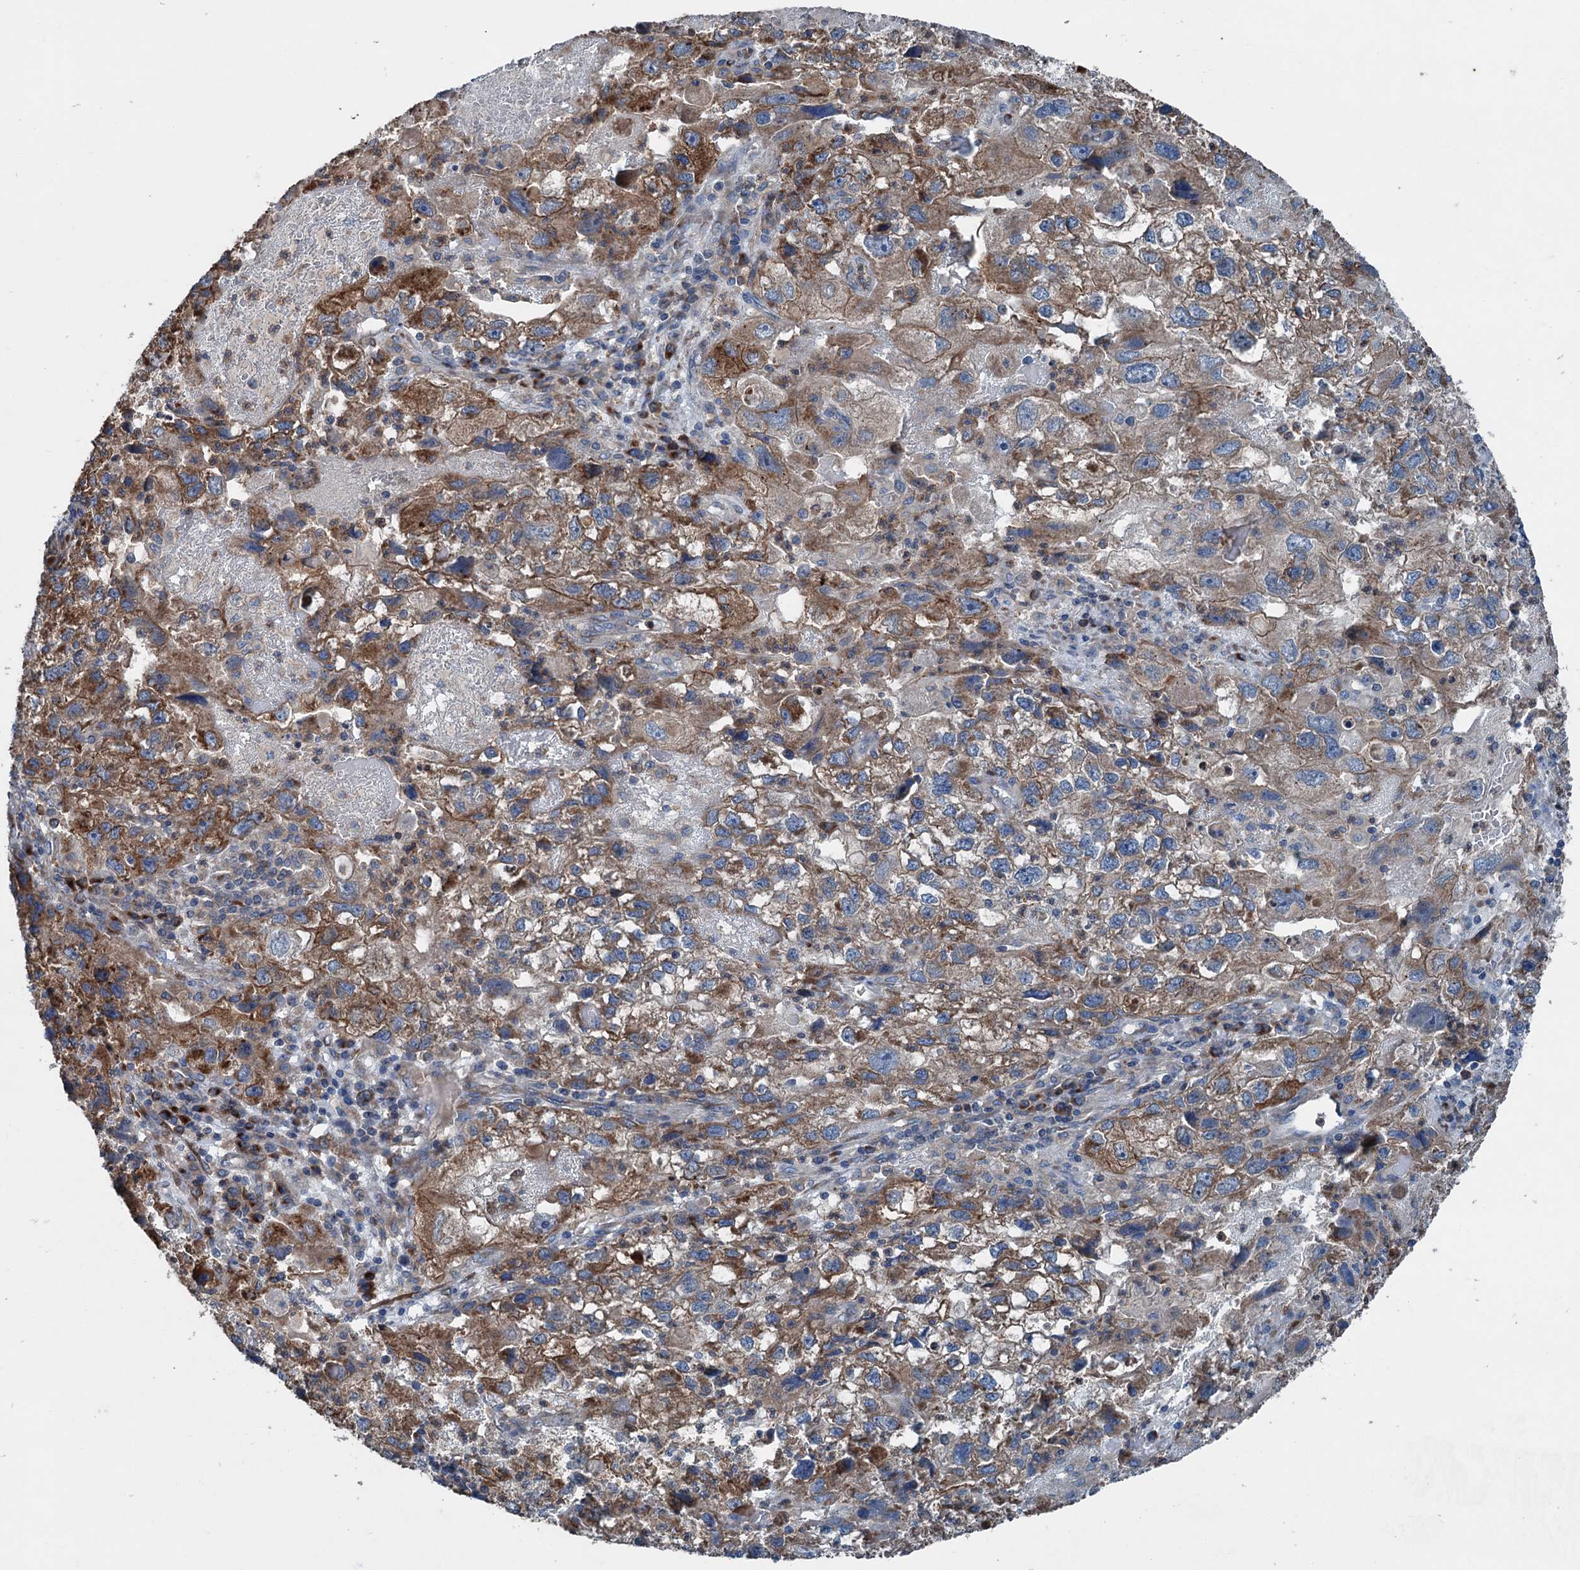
{"staining": {"intensity": "moderate", "quantity": ">75%", "location": "cytoplasmic/membranous"}, "tissue": "endometrial cancer", "cell_type": "Tumor cells", "image_type": "cancer", "snomed": [{"axis": "morphology", "description": "Adenocarcinoma, NOS"}, {"axis": "topography", "description": "Endometrium"}], "caption": "The micrograph exhibits a brown stain indicating the presence of a protein in the cytoplasmic/membranous of tumor cells in endometrial cancer (adenocarcinoma).", "gene": "CALCOCO1", "patient": {"sex": "female", "age": 49}}